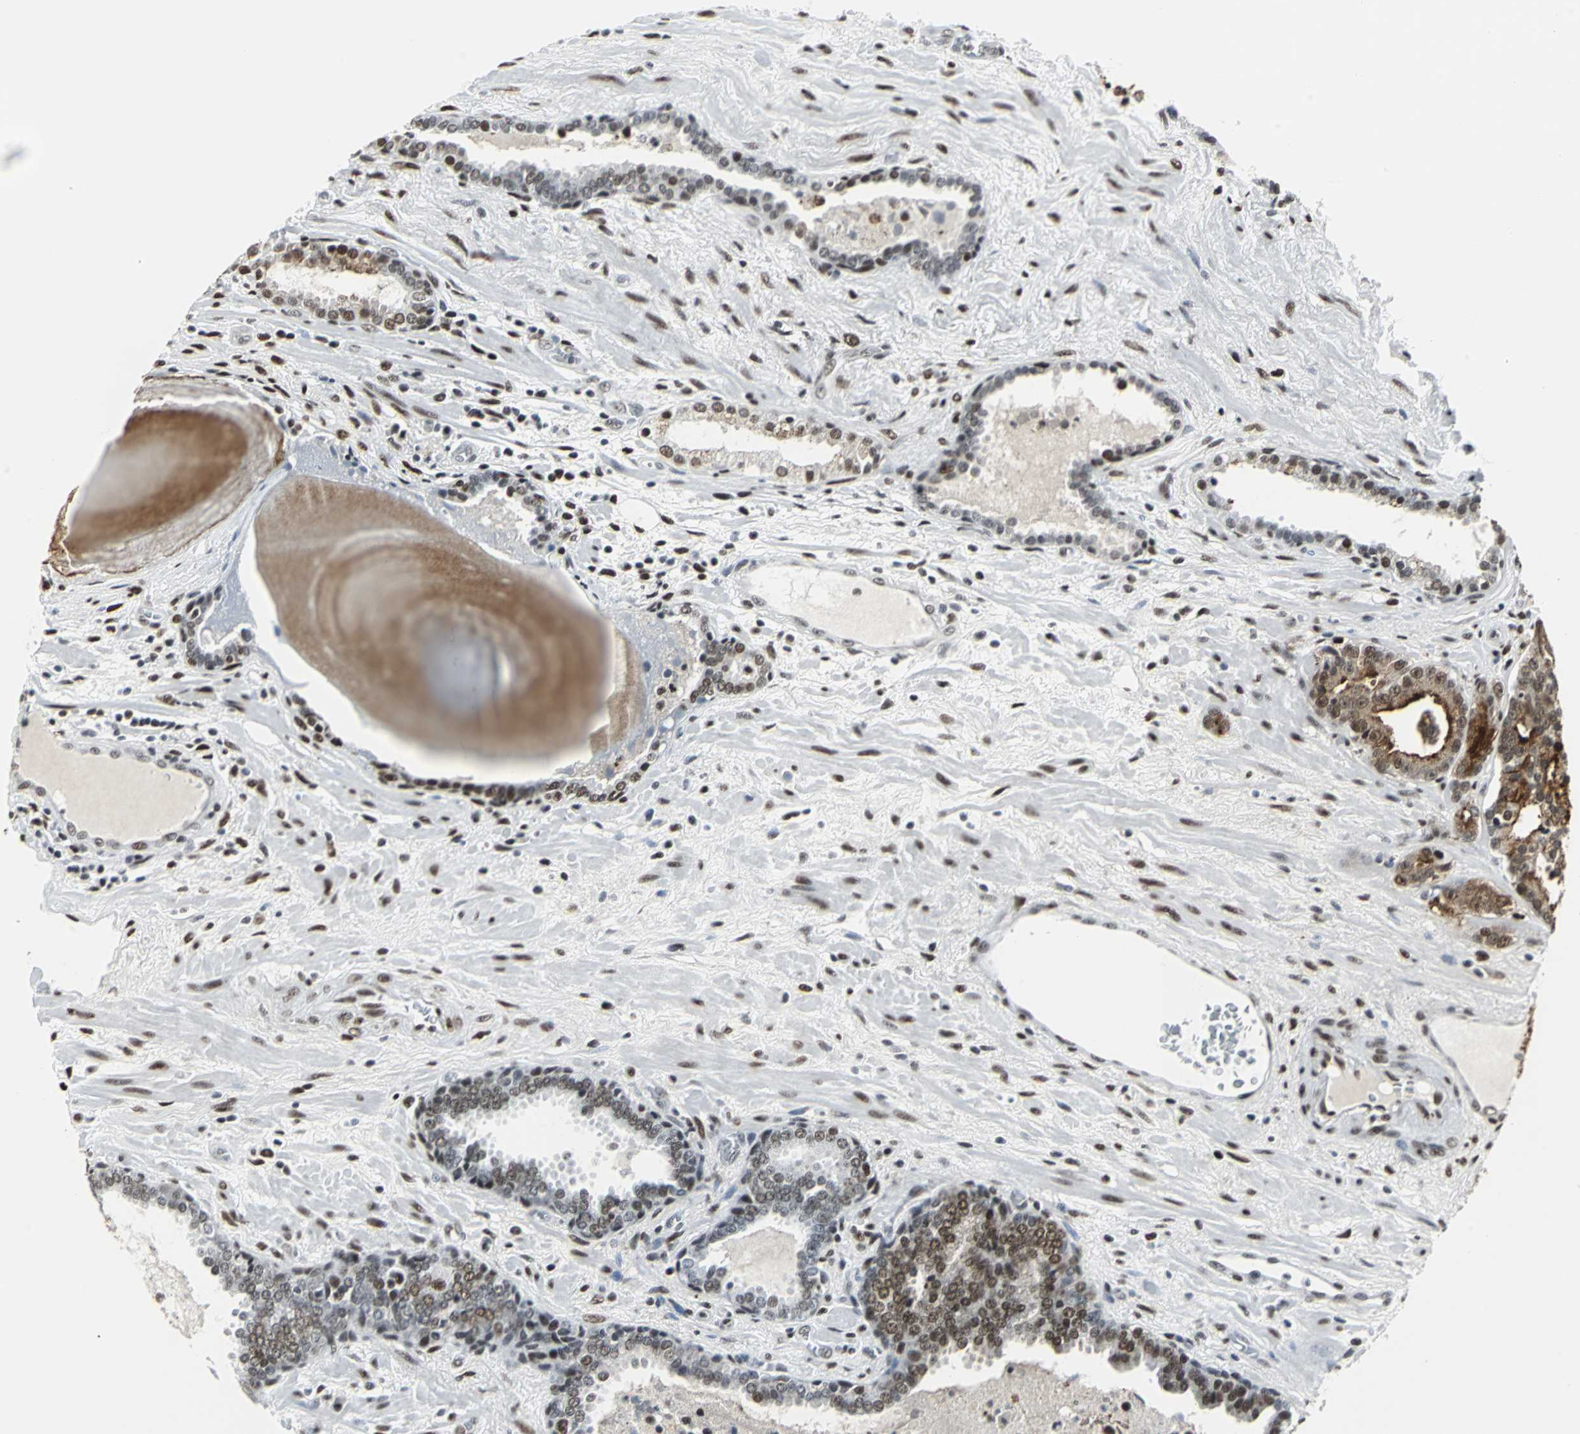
{"staining": {"intensity": "strong", "quantity": ">75%", "location": "cytoplasmic/membranous,nuclear"}, "tissue": "prostate cancer", "cell_type": "Tumor cells", "image_type": "cancer", "snomed": [{"axis": "morphology", "description": "Adenocarcinoma, Low grade"}, {"axis": "topography", "description": "Prostate"}], "caption": "Immunohistochemical staining of adenocarcinoma (low-grade) (prostate) demonstrates high levels of strong cytoplasmic/membranous and nuclear protein expression in about >75% of tumor cells.", "gene": "HDAC2", "patient": {"sex": "male", "age": 63}}